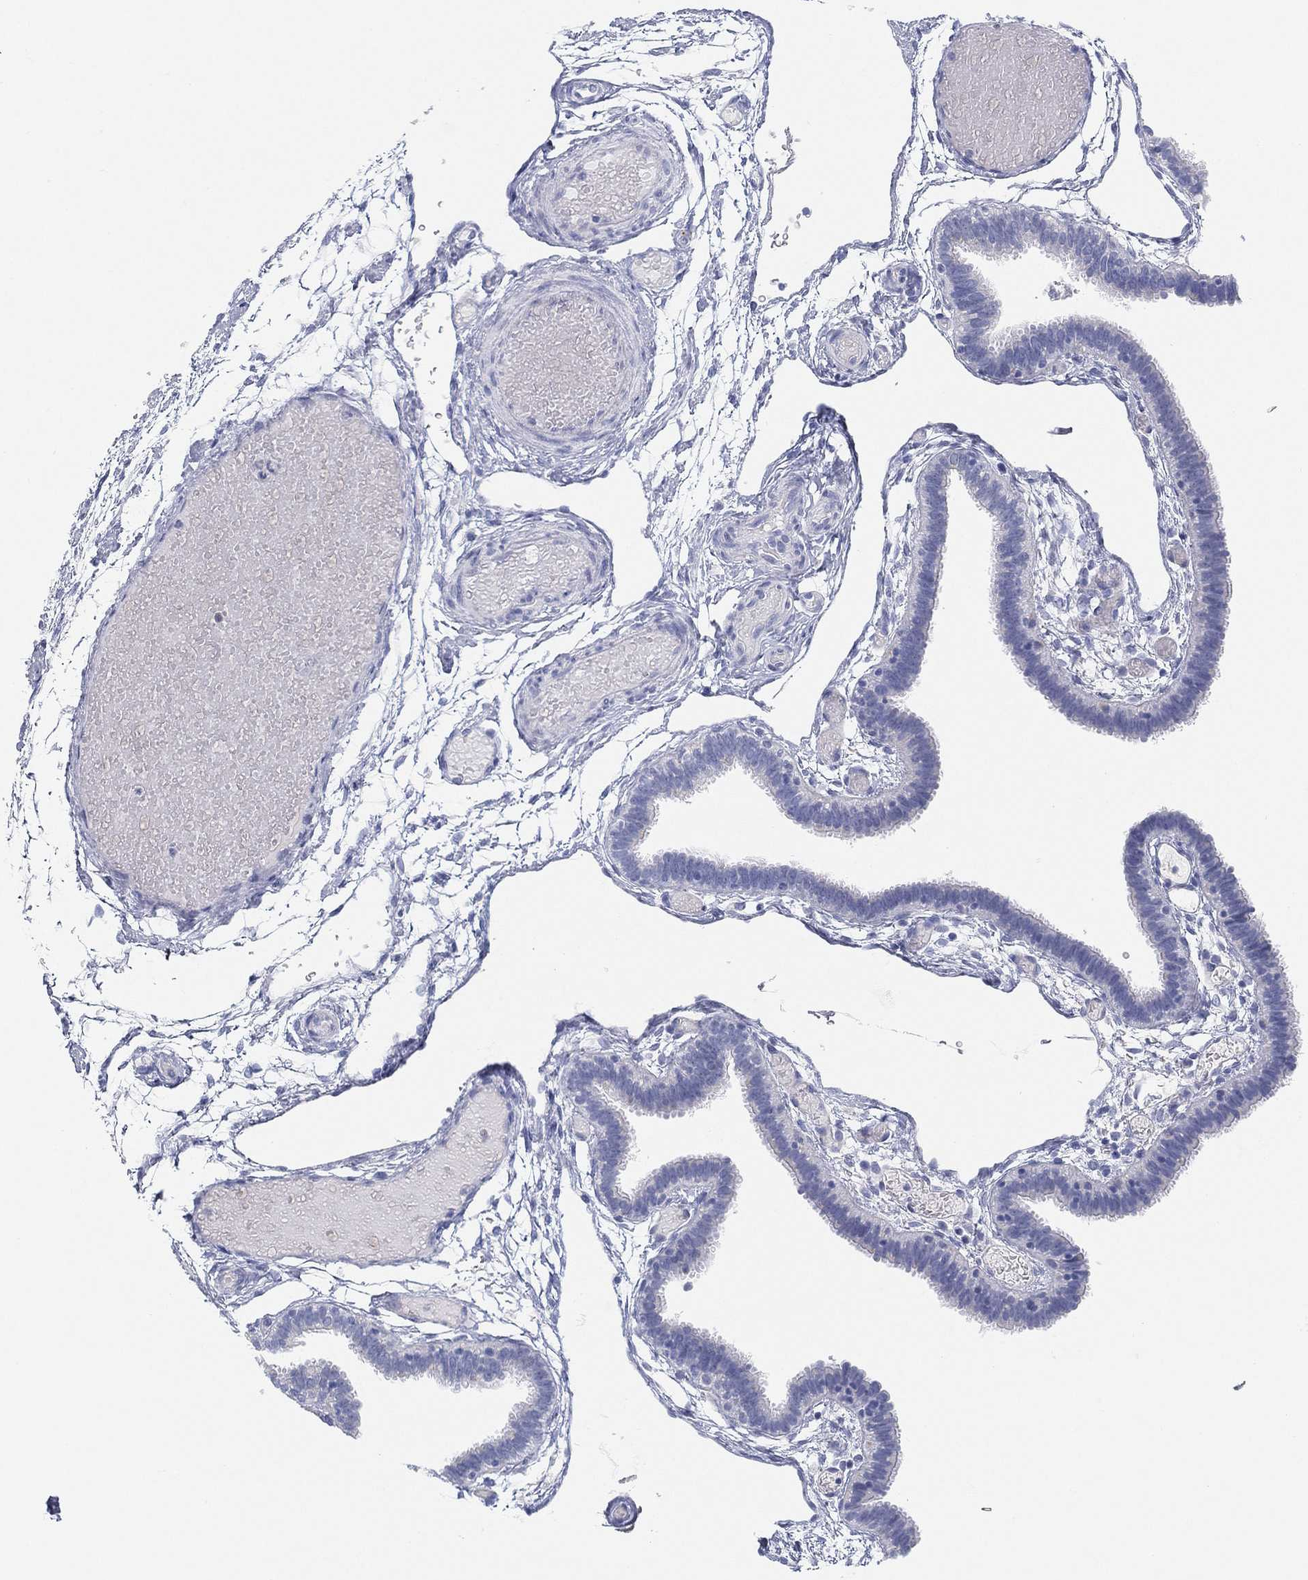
{"staining": {"intensity": "negative", "quantity": "none", "location": "none"}, "tissue": "fallopian tube", "cell_type": "Glandular cells", "image_type": "normal", "snomed": [{"axis": "morphology", "description": "Normal tissue, NOS"}, {"axis": "topography", "description": "Fallopian tube"}], "caption": "Histopathology image shows no protein positivity in glandular cells of benign fallopian tube. (Brightfield microscopy of DAB immunohistochemistry at high magnification).", "gene": "GPR61", "patient": {"sex": "female", "age": 37}}